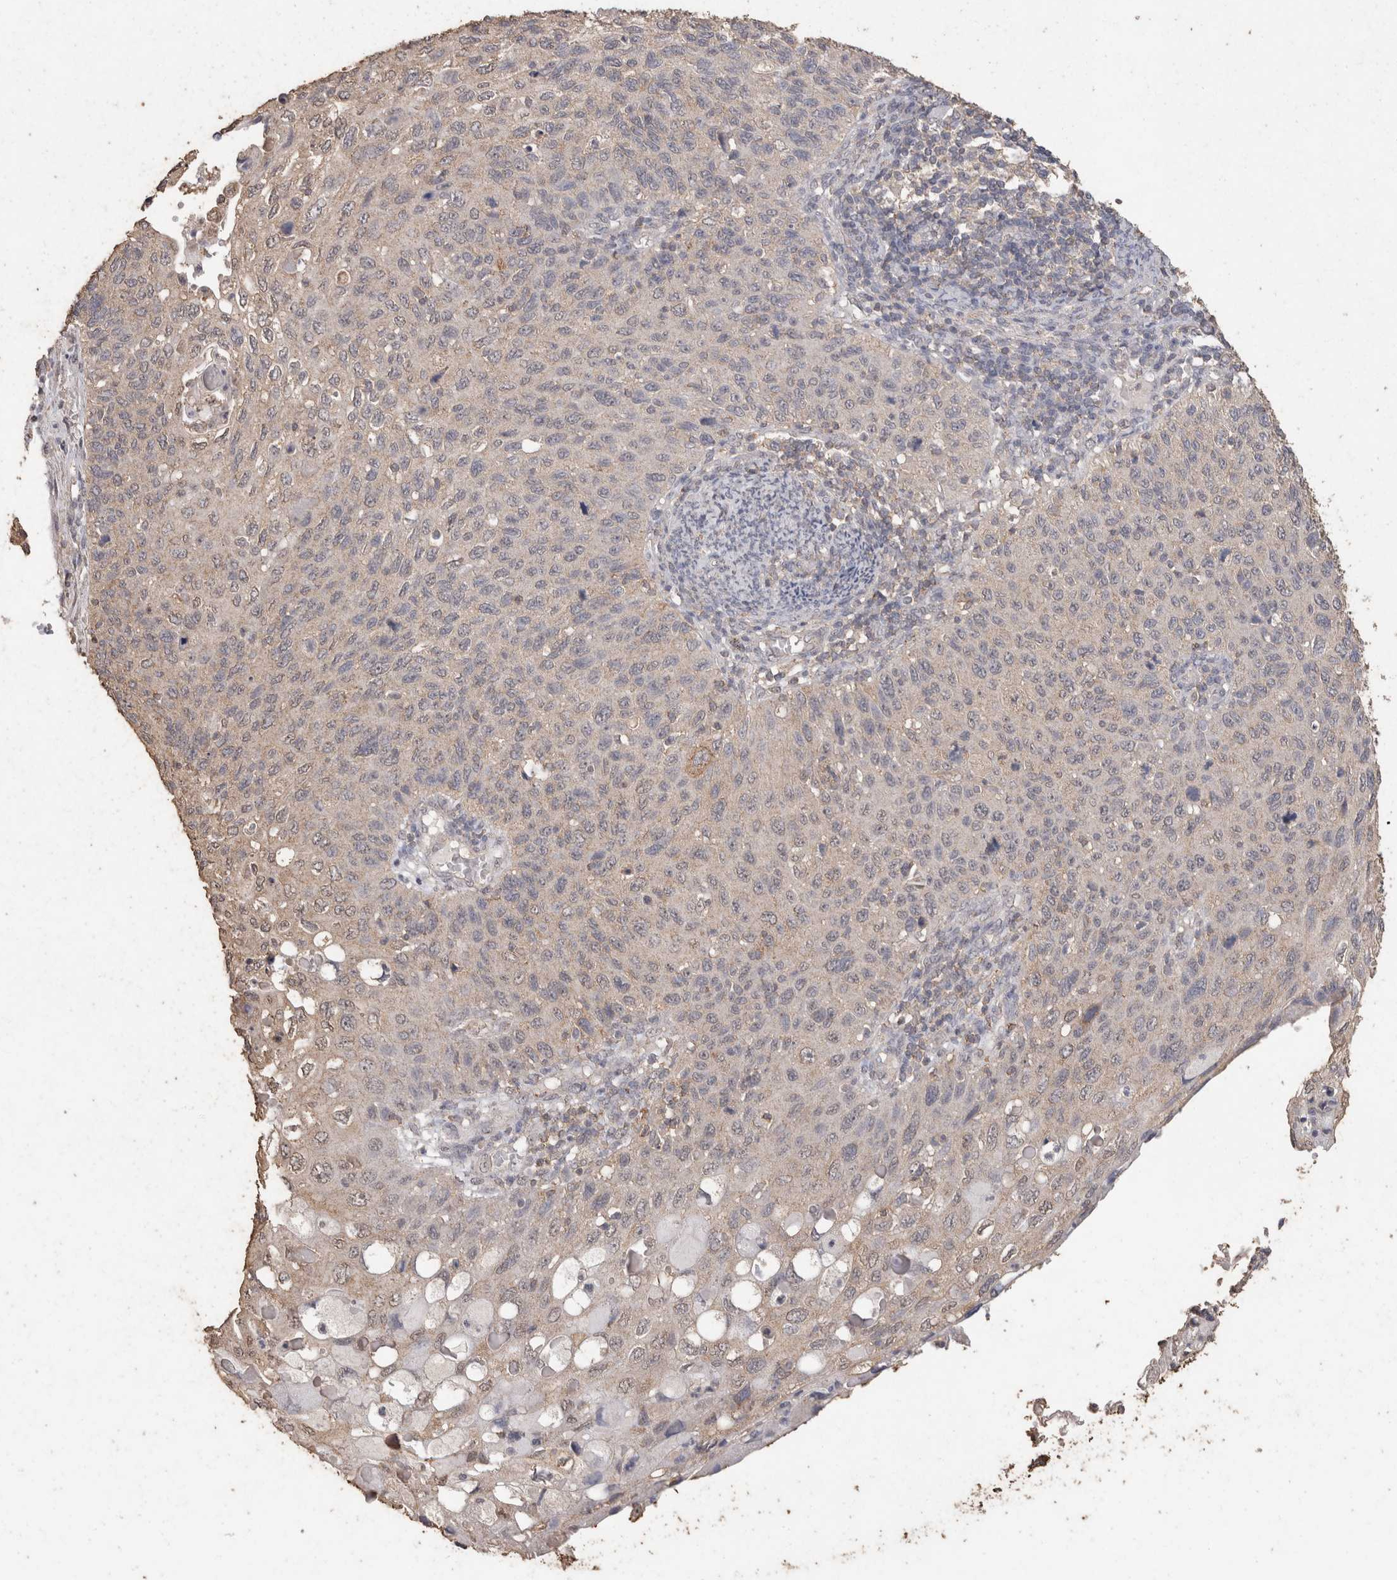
{"staining": {"intensity": "weak", "quantity": "<25%", "location": "cytoplasmic/membranous"}, "tissue": "cervical cancer", "cell_type": "Tumor cells", "image_type": "cancer", "snomed": [{"axis": "morphology", "description": "Squamous cell carcinoma, NOS"}, {"axis": "topography", "description": "Cervix"}], "caption": "Tumor cells show no significant staining in cervical cancer (squamous cell carcinoma).", "gene": "CX3CL1", "patient": {"sex": "female", "age": 70}}